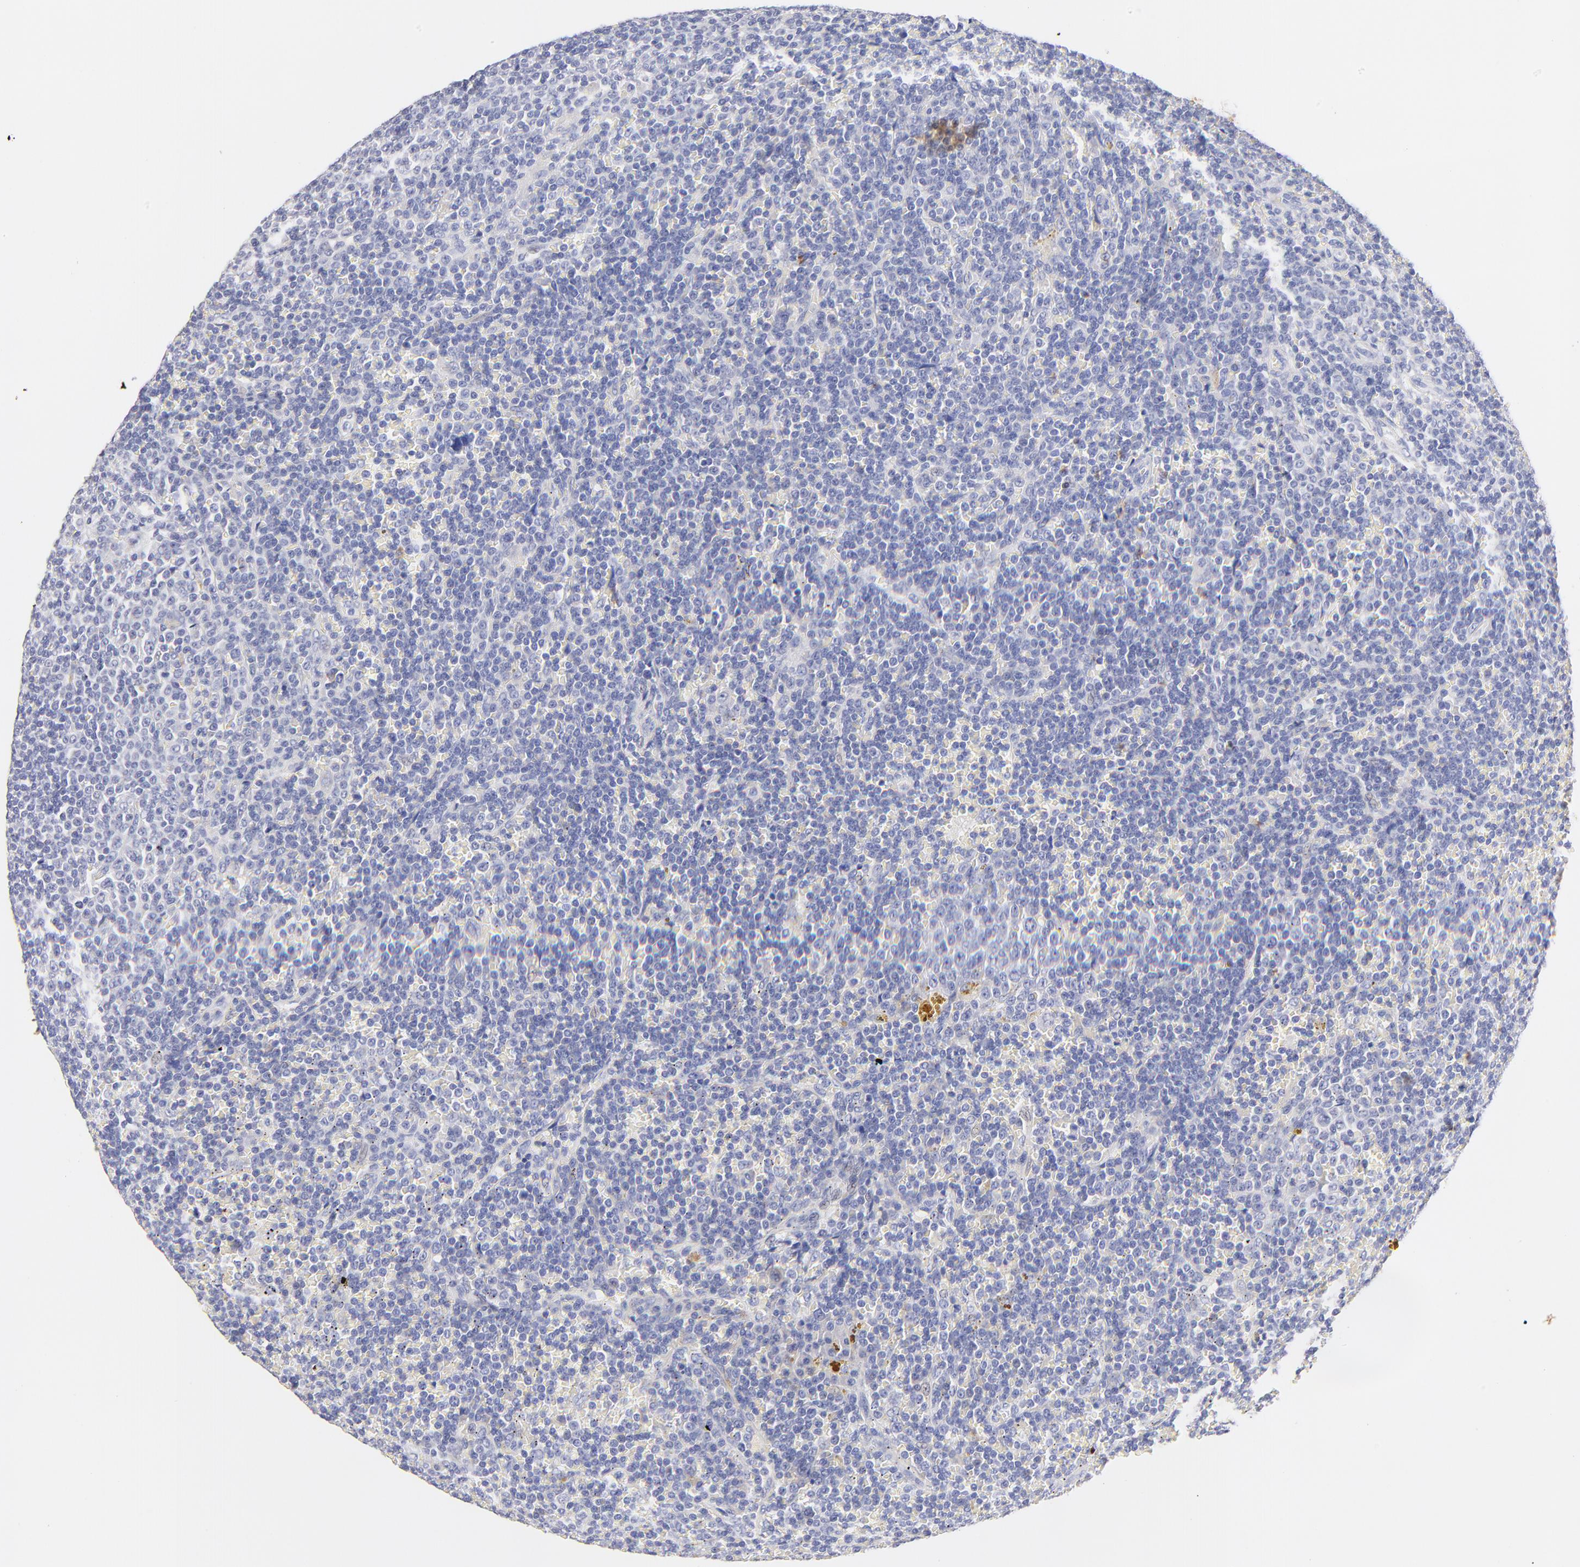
{"staining": {"intensity": "negative", "quantity": "none", "location": "none"}, "tissue": "lymphoma", "cell_type": "Tumor cells", "image_type": "cancer", "snomed": [{"axis": "morphology", "description": "Malignant lymphoma, non-Hodgkin's type, Low grade"}, {"axis": "topography", "description": "Spleen"}], "caption": "IHC of human malignant lymphoma, non-Hodgkin's type (low-grade) demonstrates no positivity in tumor cells. (DAB IHC, high magnification).", "gene": "EBP", "patient": {"sex": "male", "age": 80}}